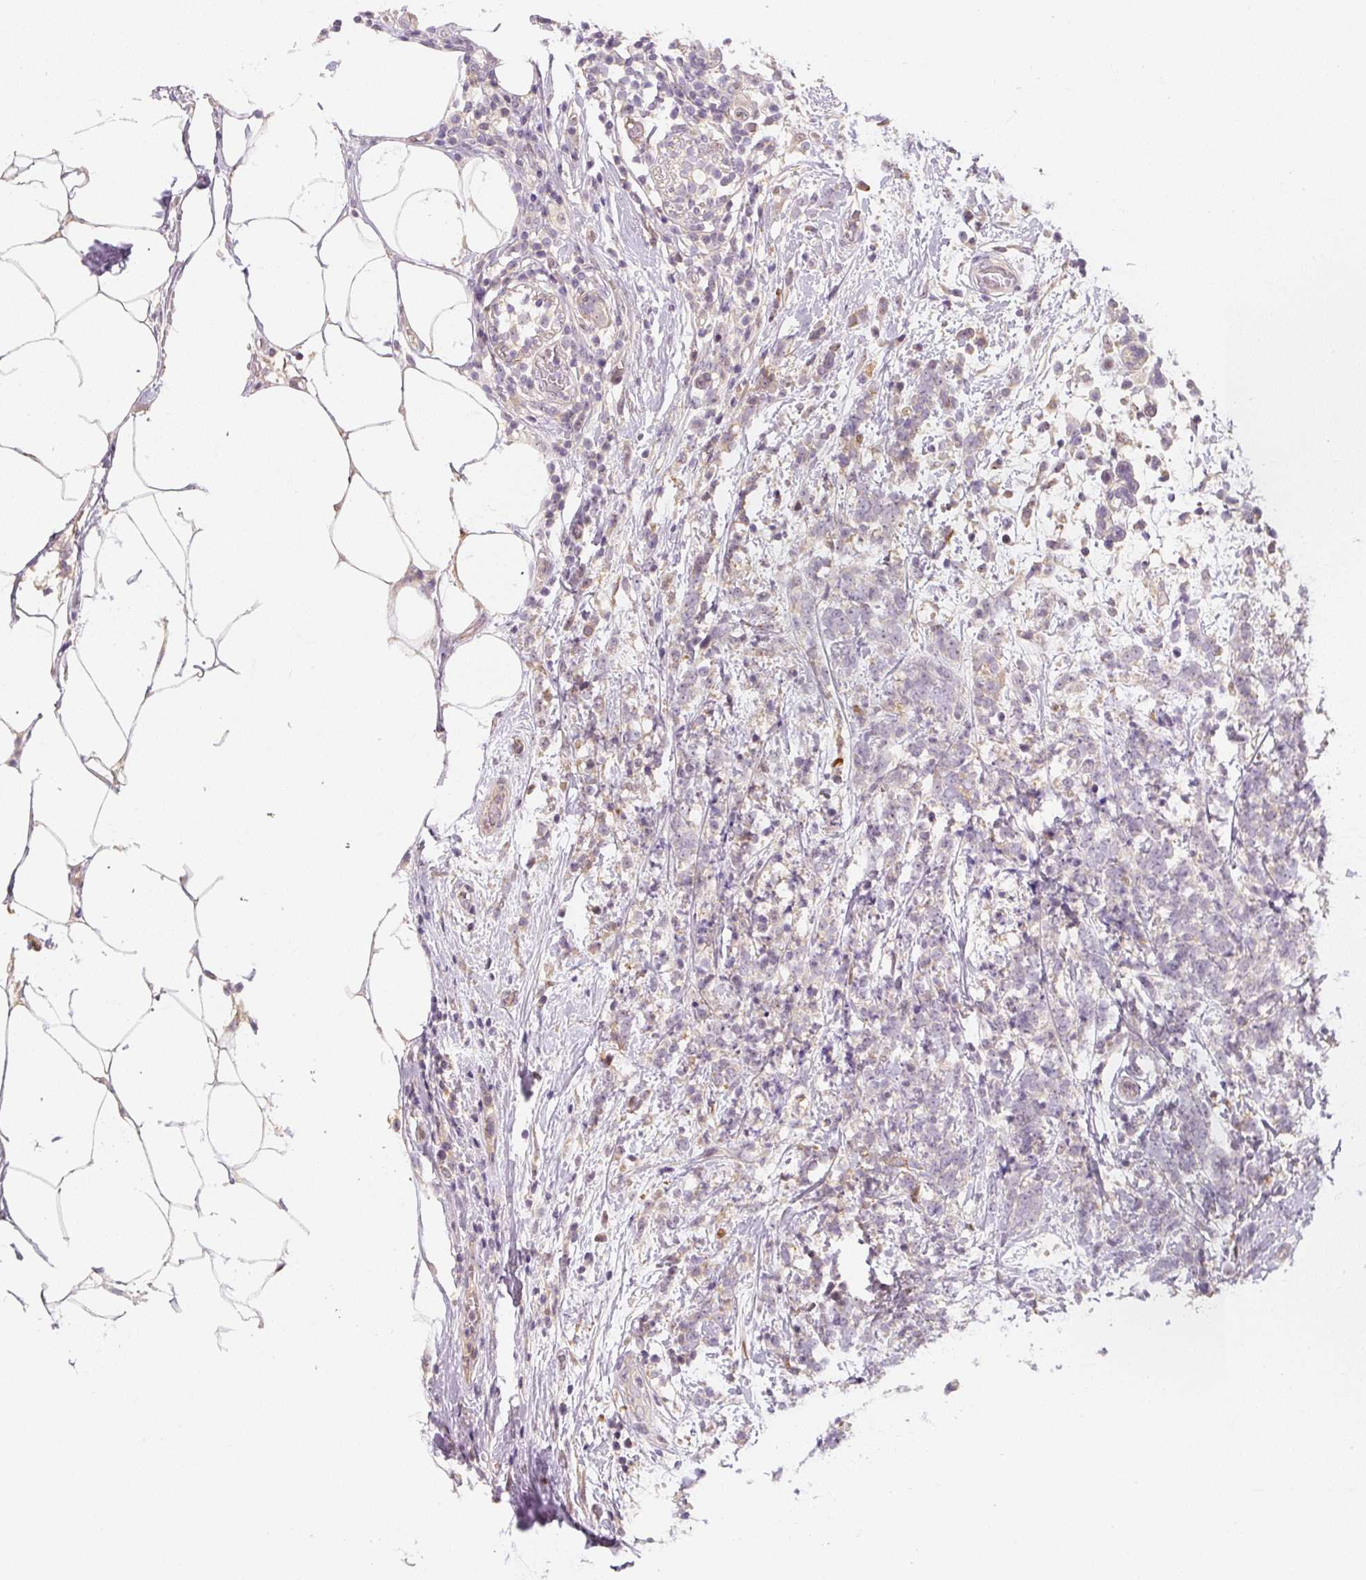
{"staining": {"intensity": "negative", "quantity": "none", "location": "none"}, "tissue": "breast cancer", "cell_type": "Tumor cells", "image_type": "cancer", "snomed": [{"axis": "morphology", "description": "Lobular carcinoma"}, {"axis": "topography", "description": "Breast"}], "caption": "Tumor cells are negative for protein expression in human breast cancer (lobular carcinoma). The staining was performed using DAB (3,3'-diaminobenzidine) to visualize the protein expression in brown, while the nuclei were stained in blue with hematoxylin (Magnification: 20x).", "gene": "PWWP3B", "patient": {"sex": "female", "age": 58}}